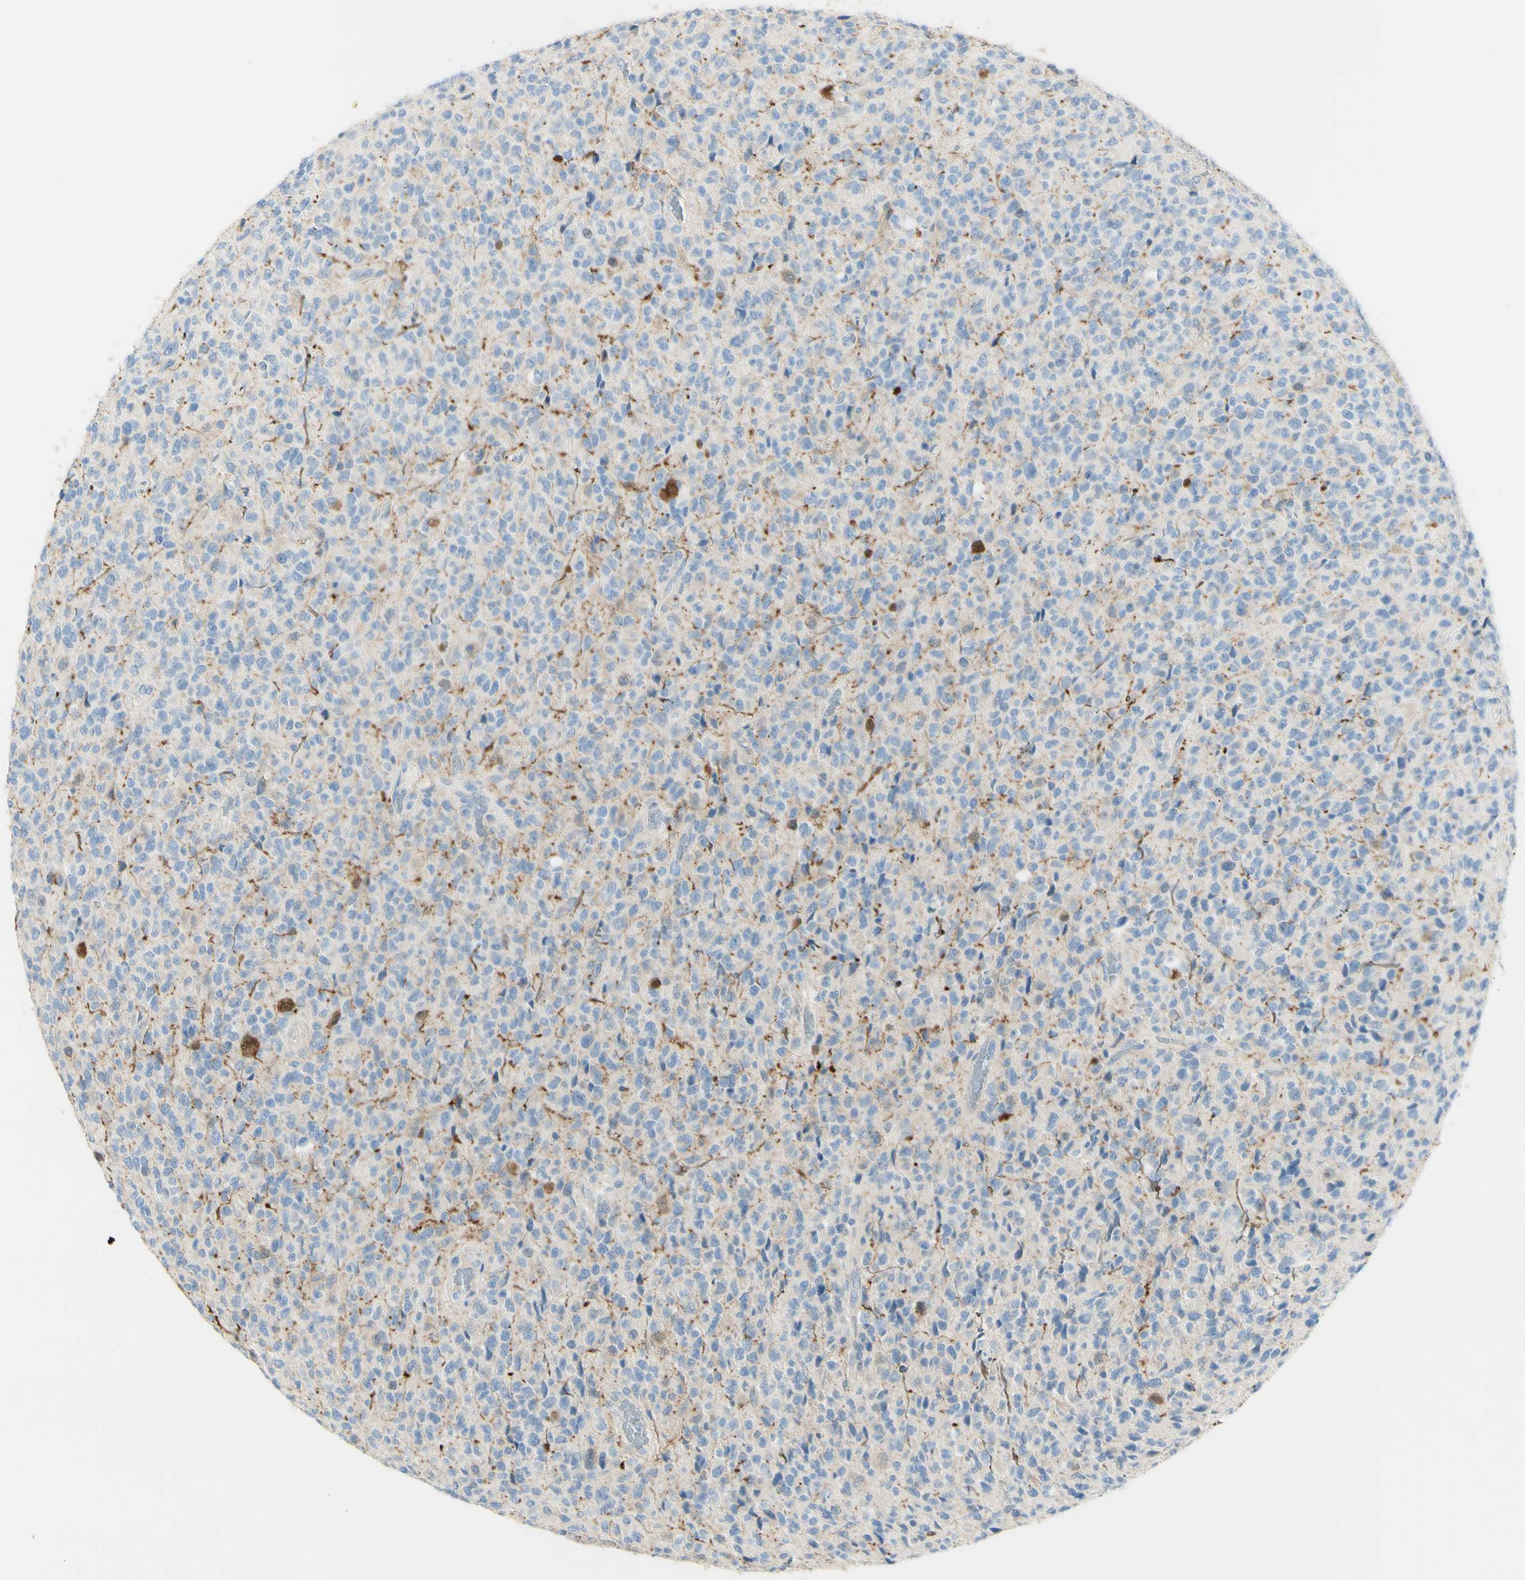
{"staining": {"intensity": "moderate", "quantity": "<25%", "location": "cytoplasmic/membranous"}, "tissue": "glioma", "cell_type": "Tumor cells", "image_type": "cancer", "snomed": [{"axis": "morphology", "description": "Glioma, malignant, High grade"}, {"axis": "topography", "description": "pancreas cauda"}], "caption": "Immunohistochemistry (IHC) (DAB (3,3'-diaminobenzidine)) staining of human glioma demonstrates moderate cytoplasmic/membranous protein positivity in about <25% of tumor cells.", "gene": "TSPAN1", "patient": {"sex": "male", "age": 60}}